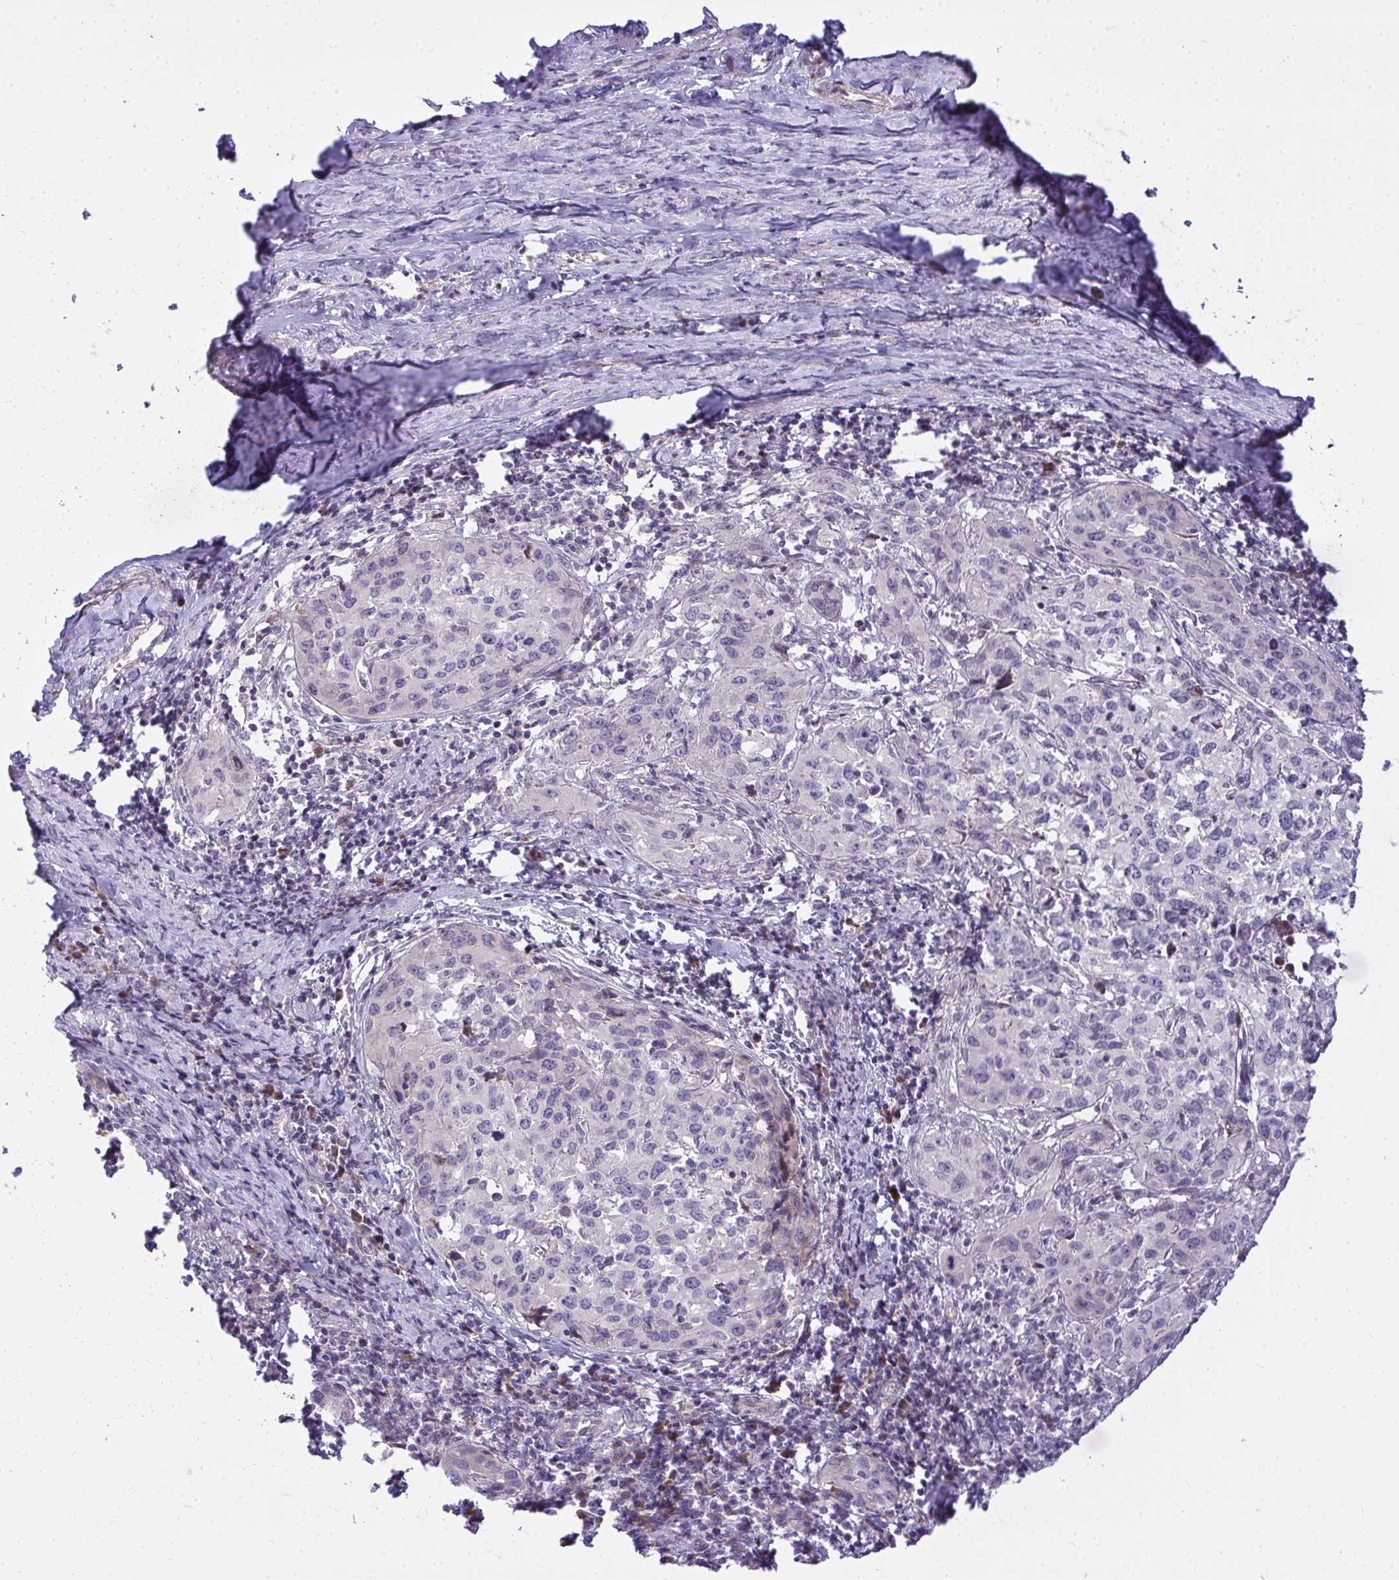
{"staining": {"intensity": "negative", "quantity": "none", "location": "none"}, "tissue": "cervical cancer", "cell_type": "Tumor cells", "image_type": "cancer", "snomed": [{"axis": "morphology", "description": "Squamous cell carcinoma, NOS"}, {"axis": "topography", "description": "Cervix"}], "caption": "High power microscopy micrograph of an IHC image of cervical squamous cell carcinoma, revealing no significant expression in tumor cells.", "gene": "ZSCAN9", "patient": {"sex": "female", "age": 51}}